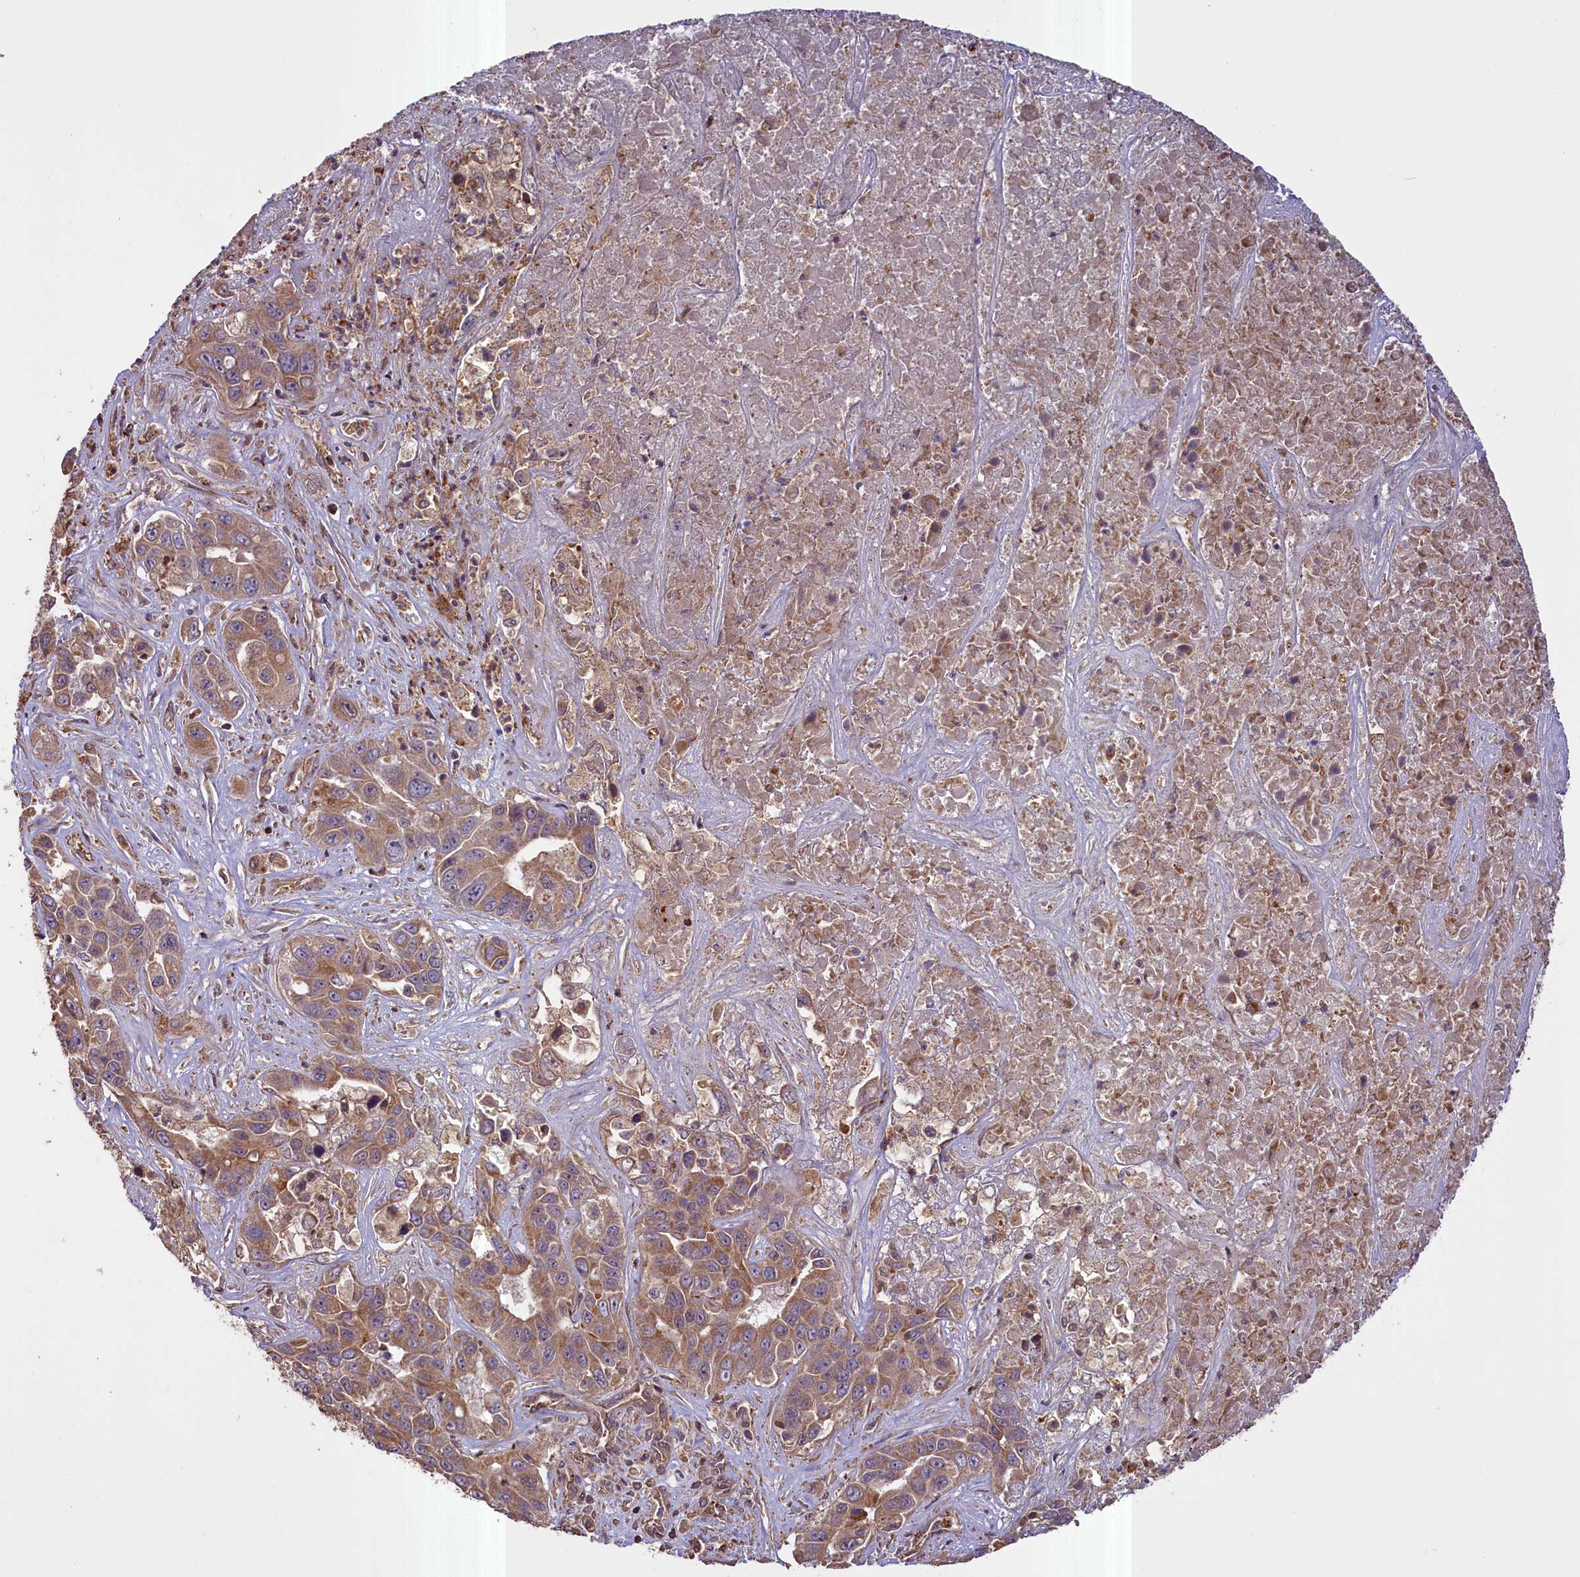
{"staining": {"intensity": "moderate", "quantity": ">75%", "location": "cytoplasmic/membranous"}, "tissue": "liver cancer", "cell_type": "Tumor cells", "image_type": "cancer", "snomed": [{"axis": "morphology", "description": "Cholangiocarcinoma"}, {"axis": "topography", "description": "Liver"}], "caption": "A high-resolution photomicrograph shows immunohistochemistry (IHC) staining of cholangiocarcinoma (liver), which demonstrates moderate cytoplasmic/membranous expression in approximately >75% of tumor cells.", "gene": "FUZ", "patient": {"sex": "female", "age": 52}}